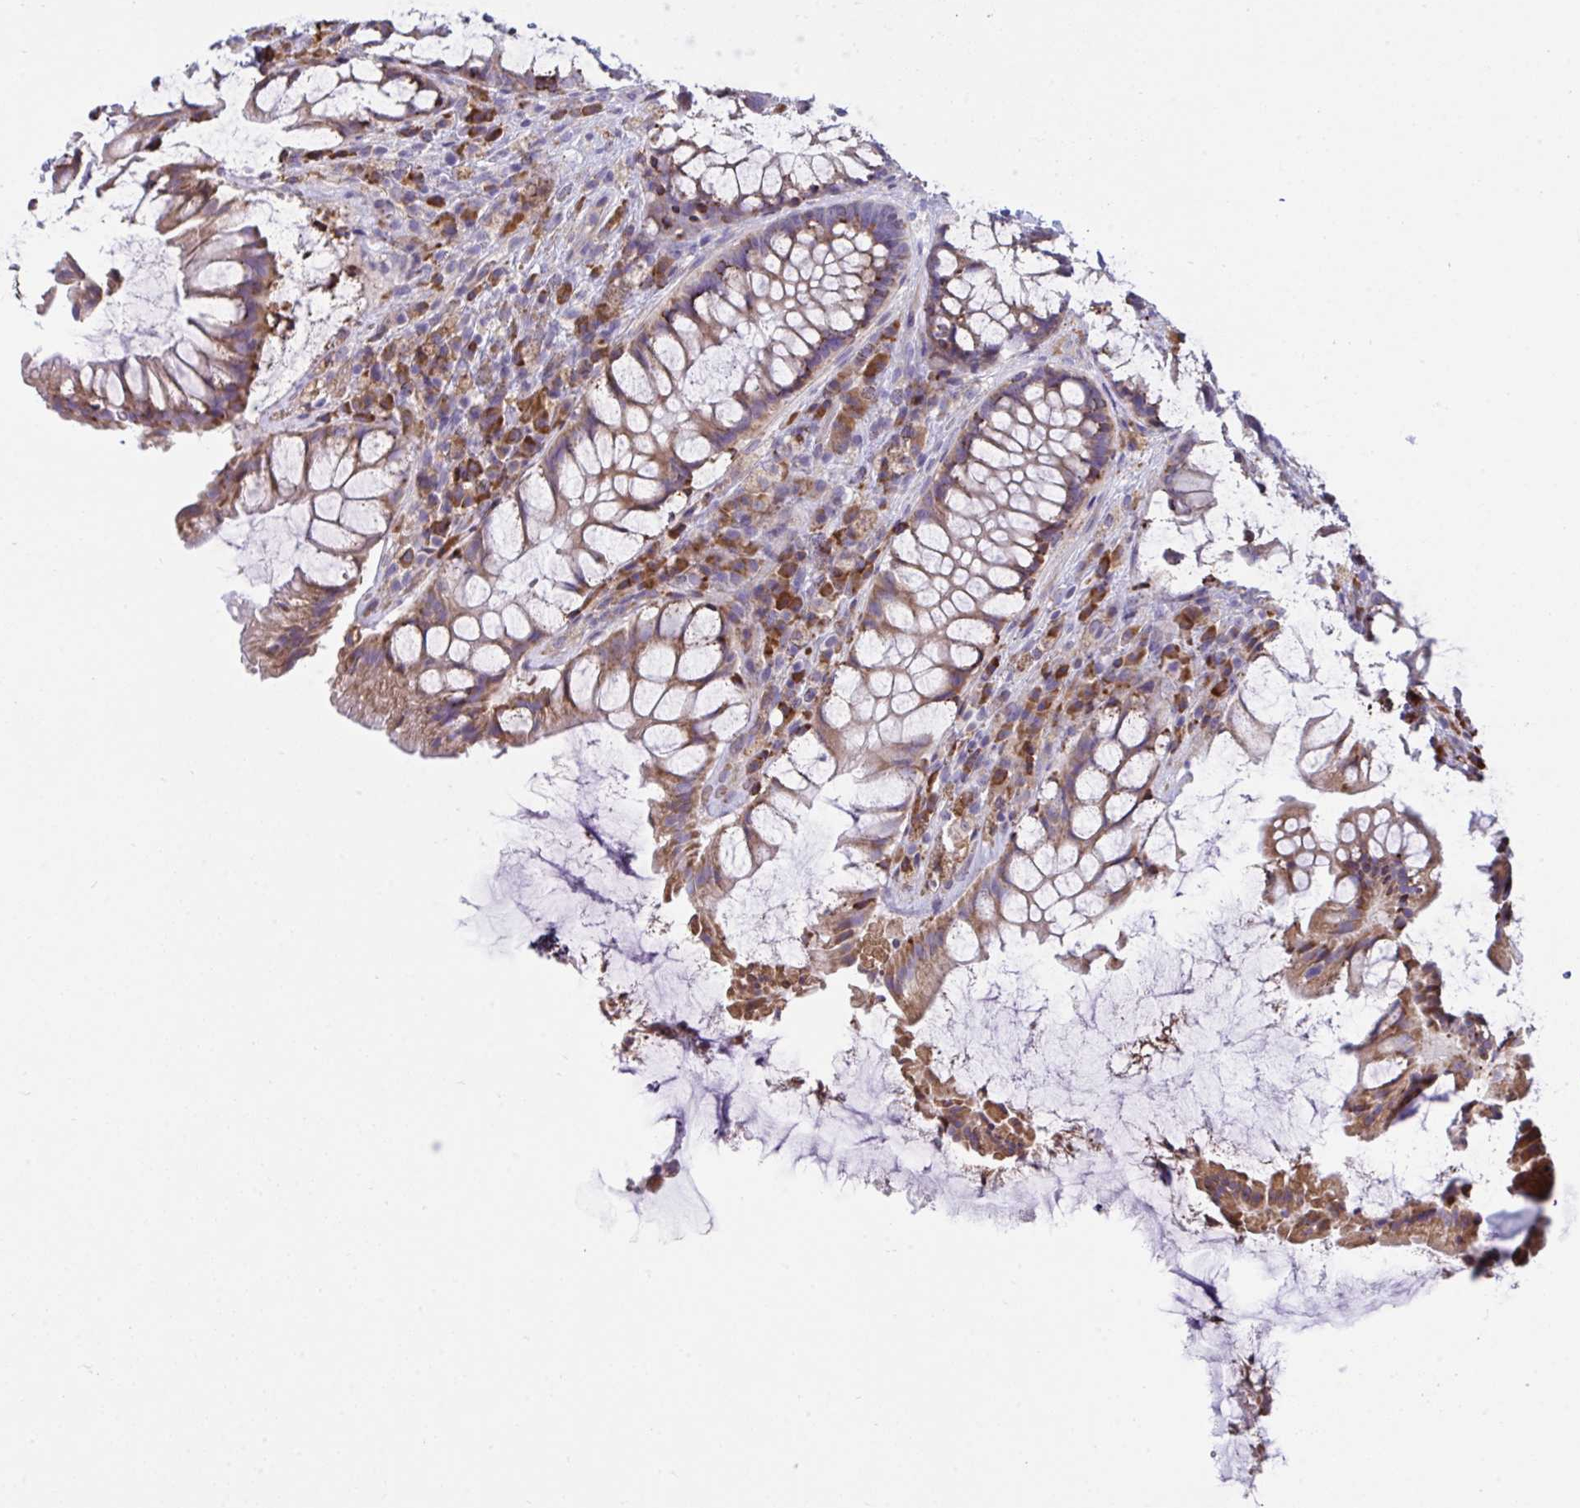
{"staining": {"intensity": "weak", "quantity": ">75%", "location": "cytoplasmic/membranous"}, "tissue": "rectum", "cell_type": "Glandular cells", "image_type": "normal", "snomed": [{"axis": "morphology", "description": "Normal tissue, NOS"}, {"axis": "topography", "description": "Rectum"}], "caption": "IHC image of normal rectum: human rectum stained using IHC shows low levels of weak protein expression localized specifically in the cytoplasmic/membranous of glandular cells, appearing as a cytoplasmic/membranous brown color.", "gene": "MYMK", "patient": {"sex": "female", "age": 58}}